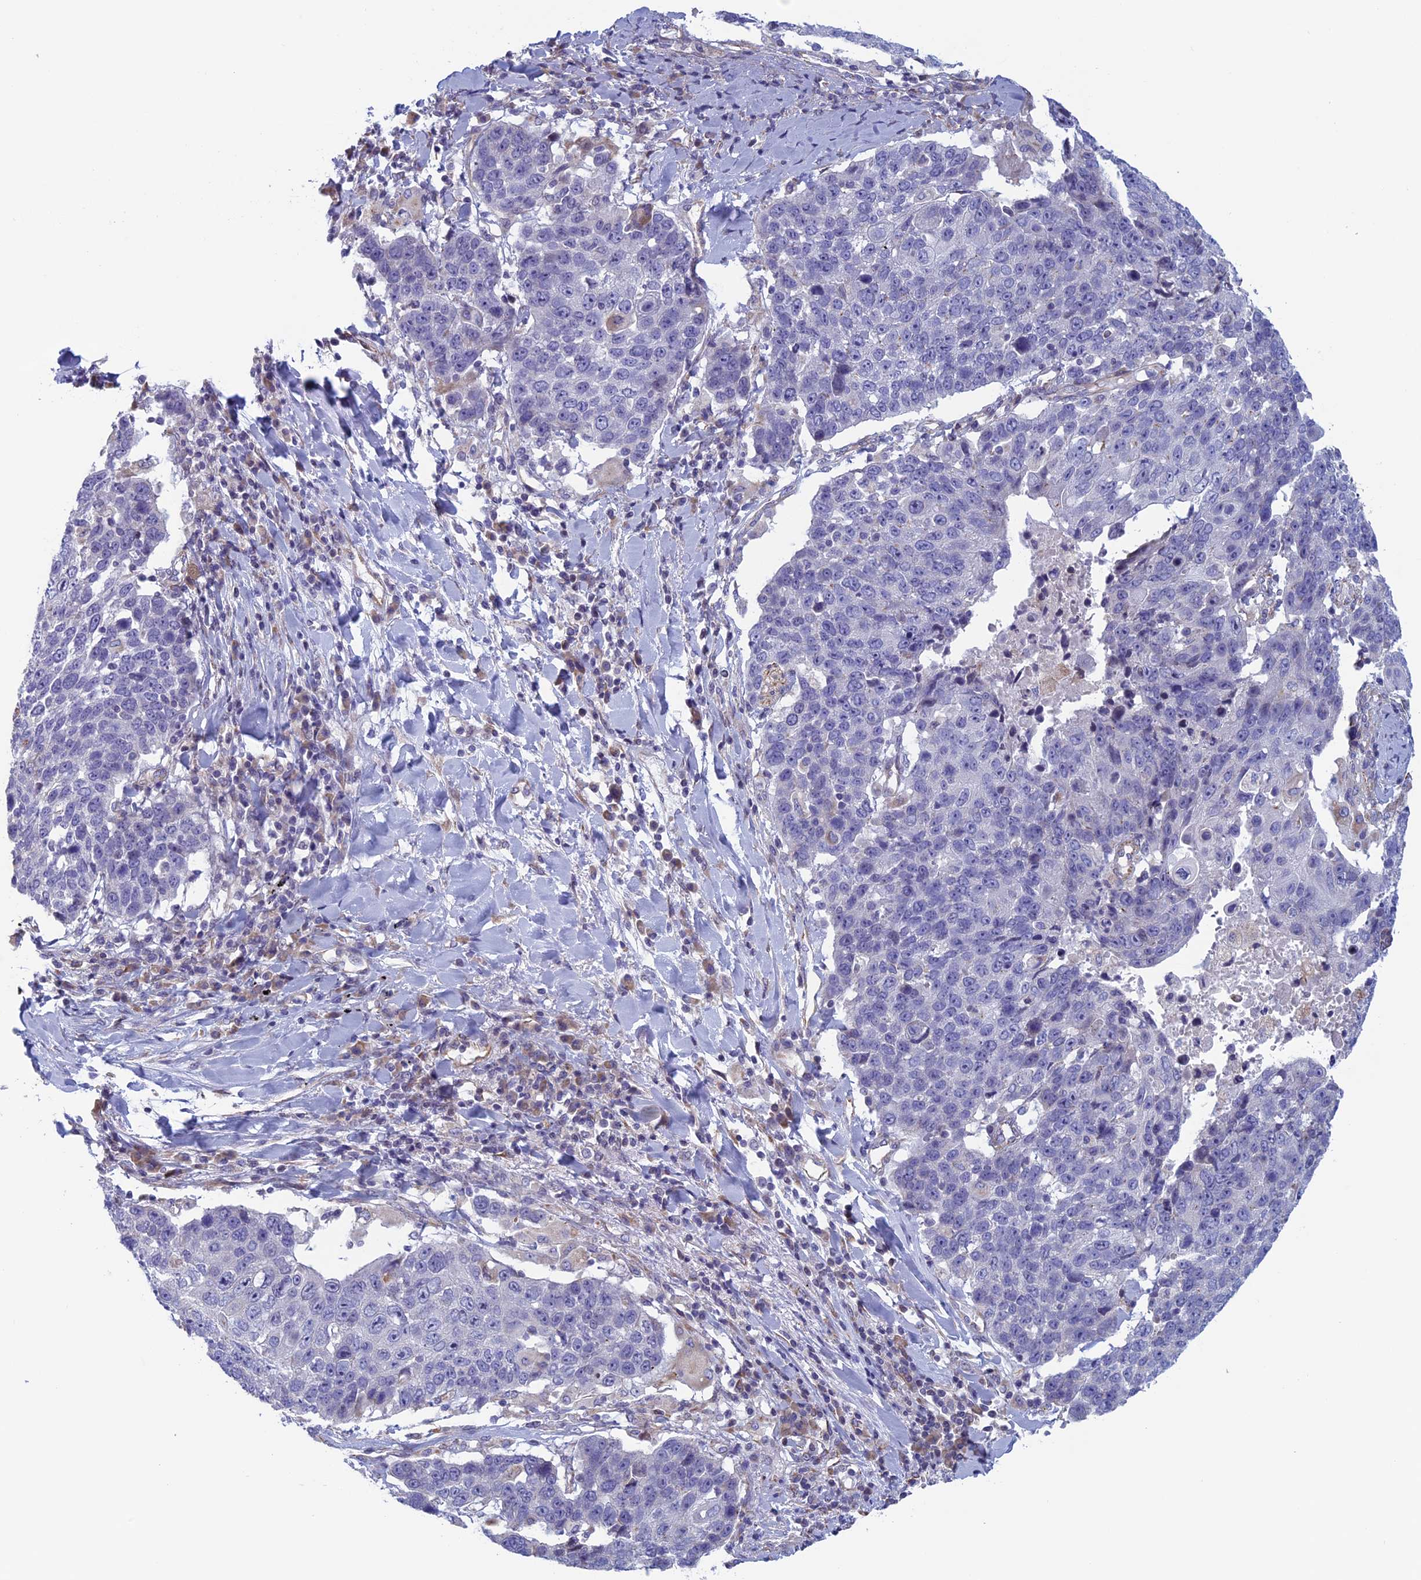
{"staining": {"intensity": "negative", "quantity": "none", "location": "none"}, "tissue": "lung cancer", "cell_type": "Tumor cells", "image_type": "cancer", "snomed": [{"axis": "morphology", "description": "Squamous cell carcinoma, NOS"}, {"axis": "topography", "description": "Lung"}], "caption": "The immunohistochemistry (IHC) photomicrograph has no significant expression in tumor cells of lung cancer tissue.", "gene": "BCL2L10", "patient": {"sex": "male", "age": 66}}